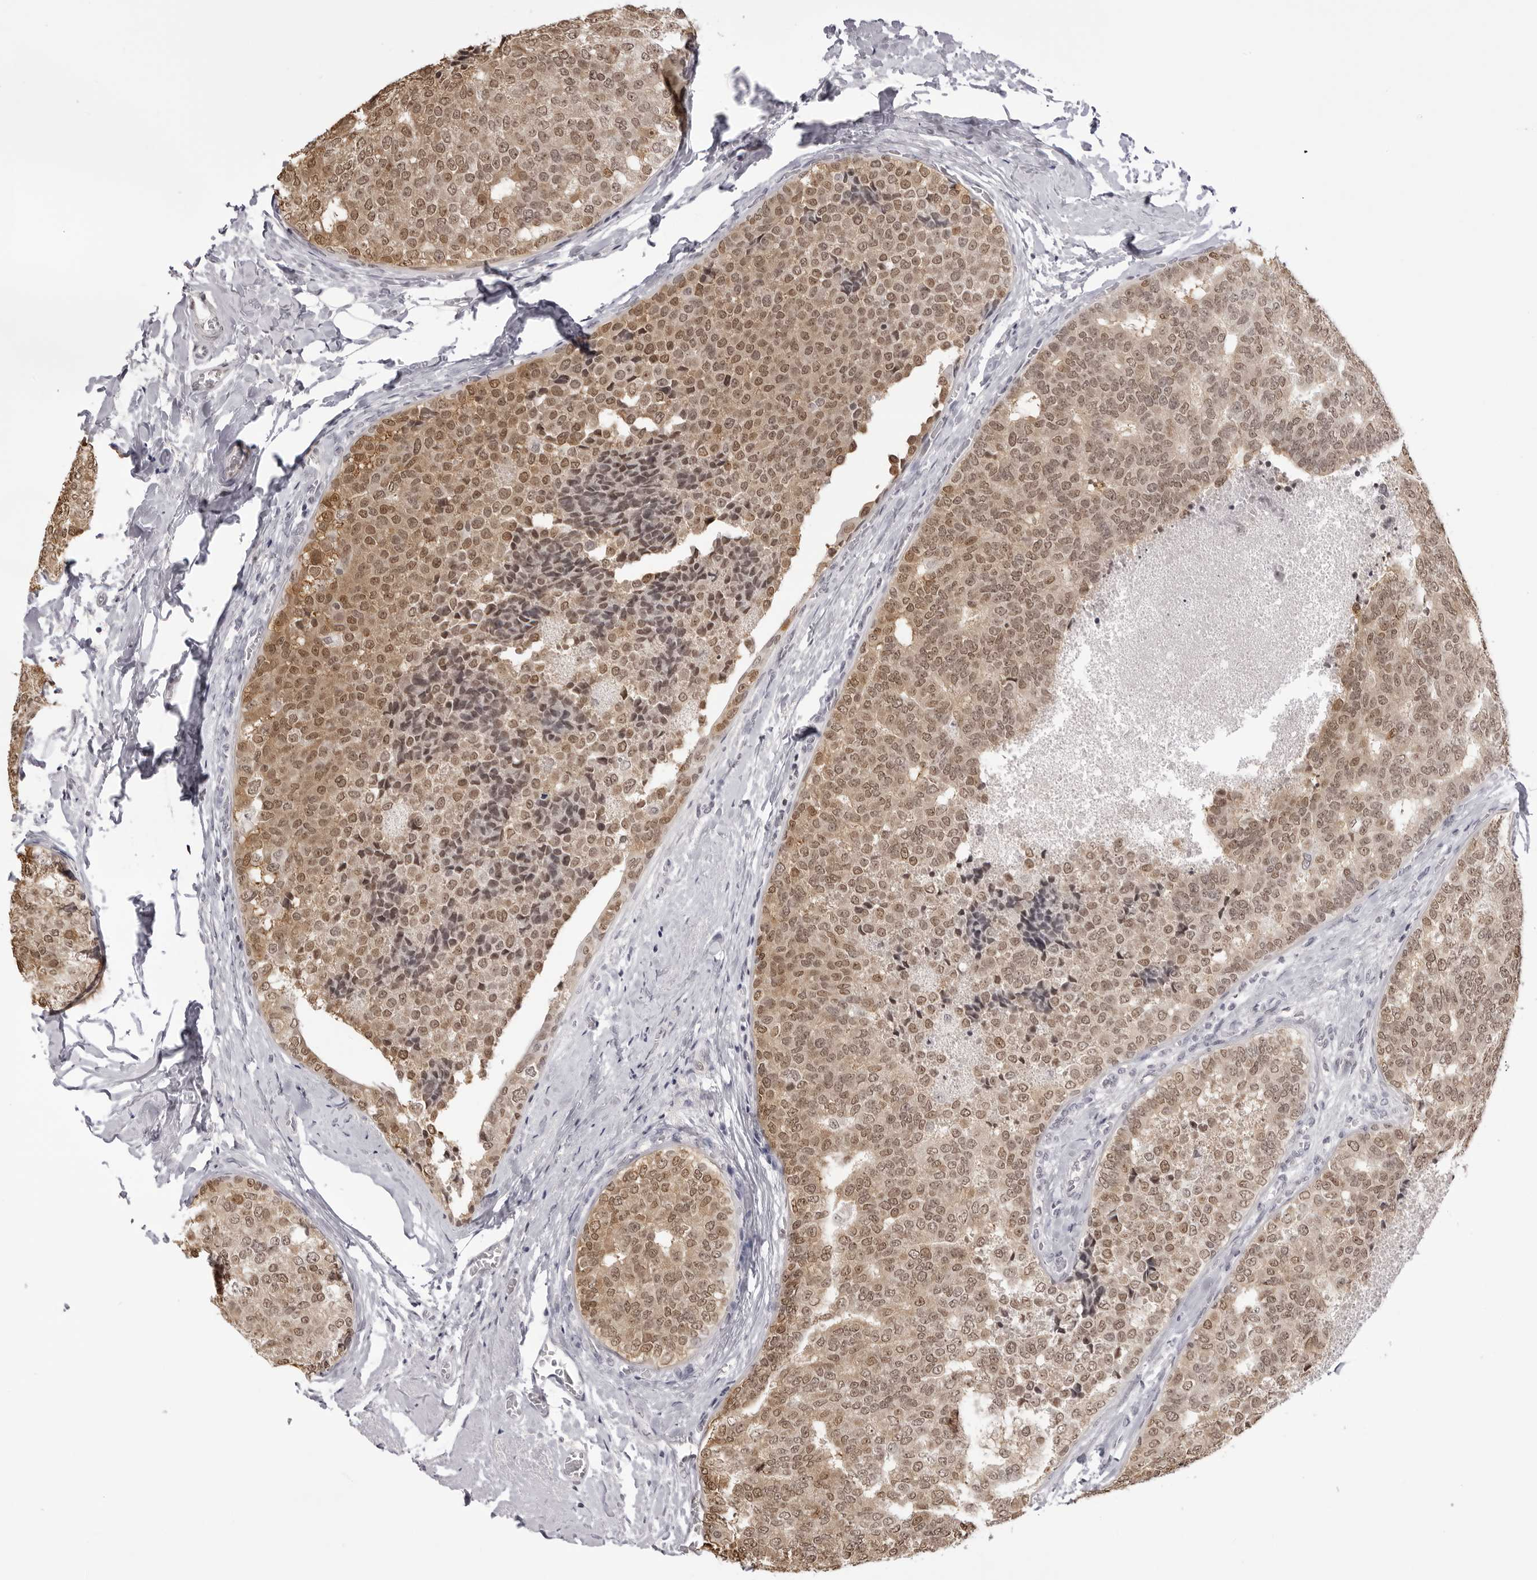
{"staining": {"intensity": "moderate", "quantity": ">75%", "location": "cytoplasmic/membranous,nuclear"}, "tissue": "breast cancer", "cell_type": "Tumor cells", "image_type": "cancer", "snomed": [{"axis": "morphology", "description": "Normal tissue, NOS"}, {"axis": "morphology", "description": "Duct carcinoma"}, {"axis": "topography", "description": "Breast"}], "caption": "The photomicrograph demonstrates staining of breast infiltrating ductal carcinoma, revealing moderate cytoplasmic/membranous and nuclear protein staining (brown color) within tumor cells.", "gene": "HSPA4", "patient": {"sex": "female", "age": 43}}